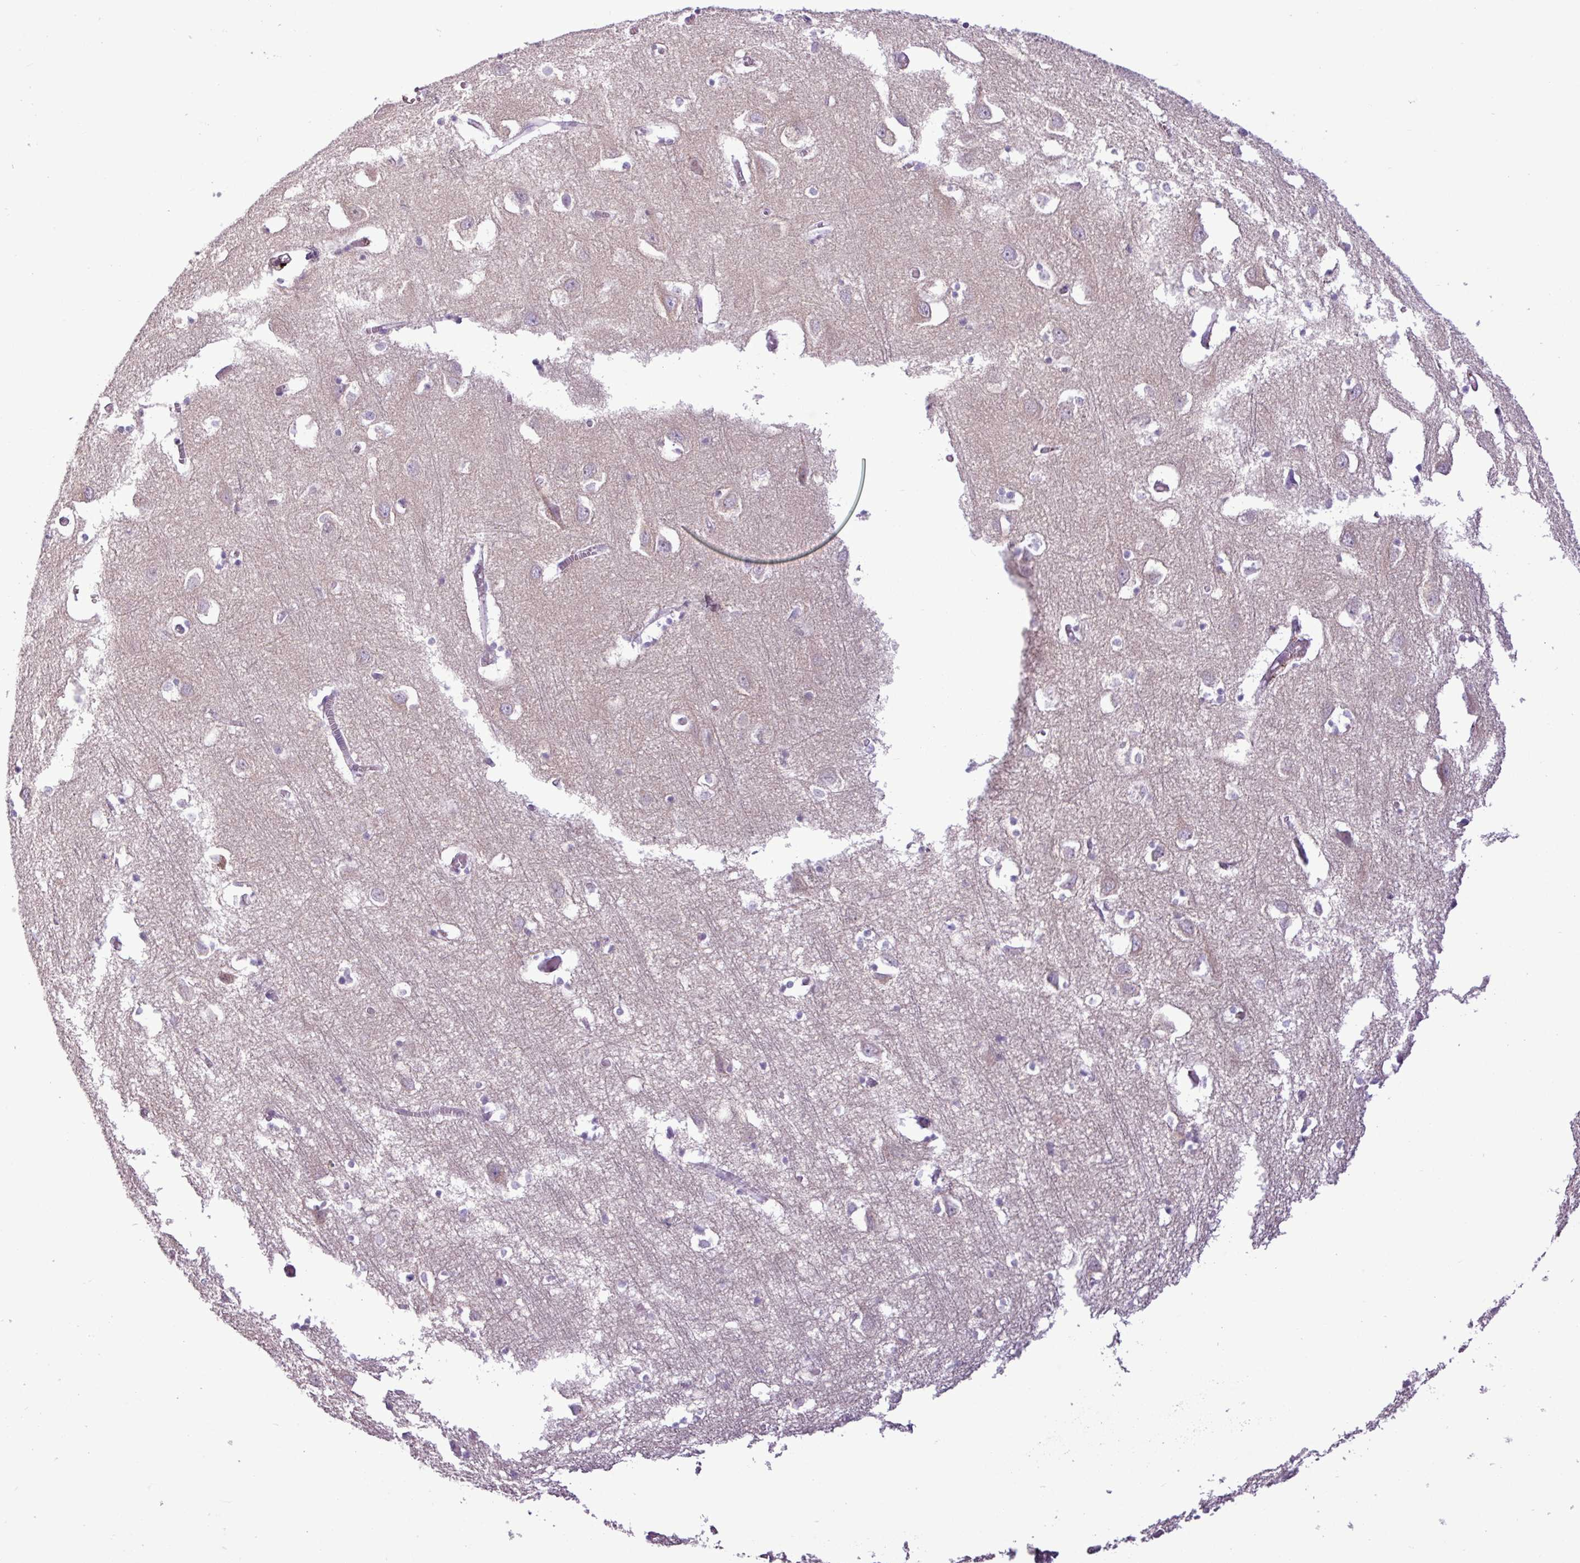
{"staining": {"intensity": "weak", "quantity": "<25%", "location": "cytoplasmic/membranous"}, "tissue": "cerebral cortex", "cell_type": "Endothelial cells", "image_type": "normal", "snomed": [{"axis": "morphology", "description": "Normal tissue, NOS"}, {"axis": "topography", "description": "Cerebral cortex"}], "caption": "The photomicrograph exhibits no significant staining in endothelial cells of cerebral cortex. The staining was performed using DAB to visualize the protein expression in brown, while the nuclei were stained in blue with hematoxylin (Magnification: 20x).", "gene": "TMEM200C", "patient": {"sex": "male", "age": 70}}